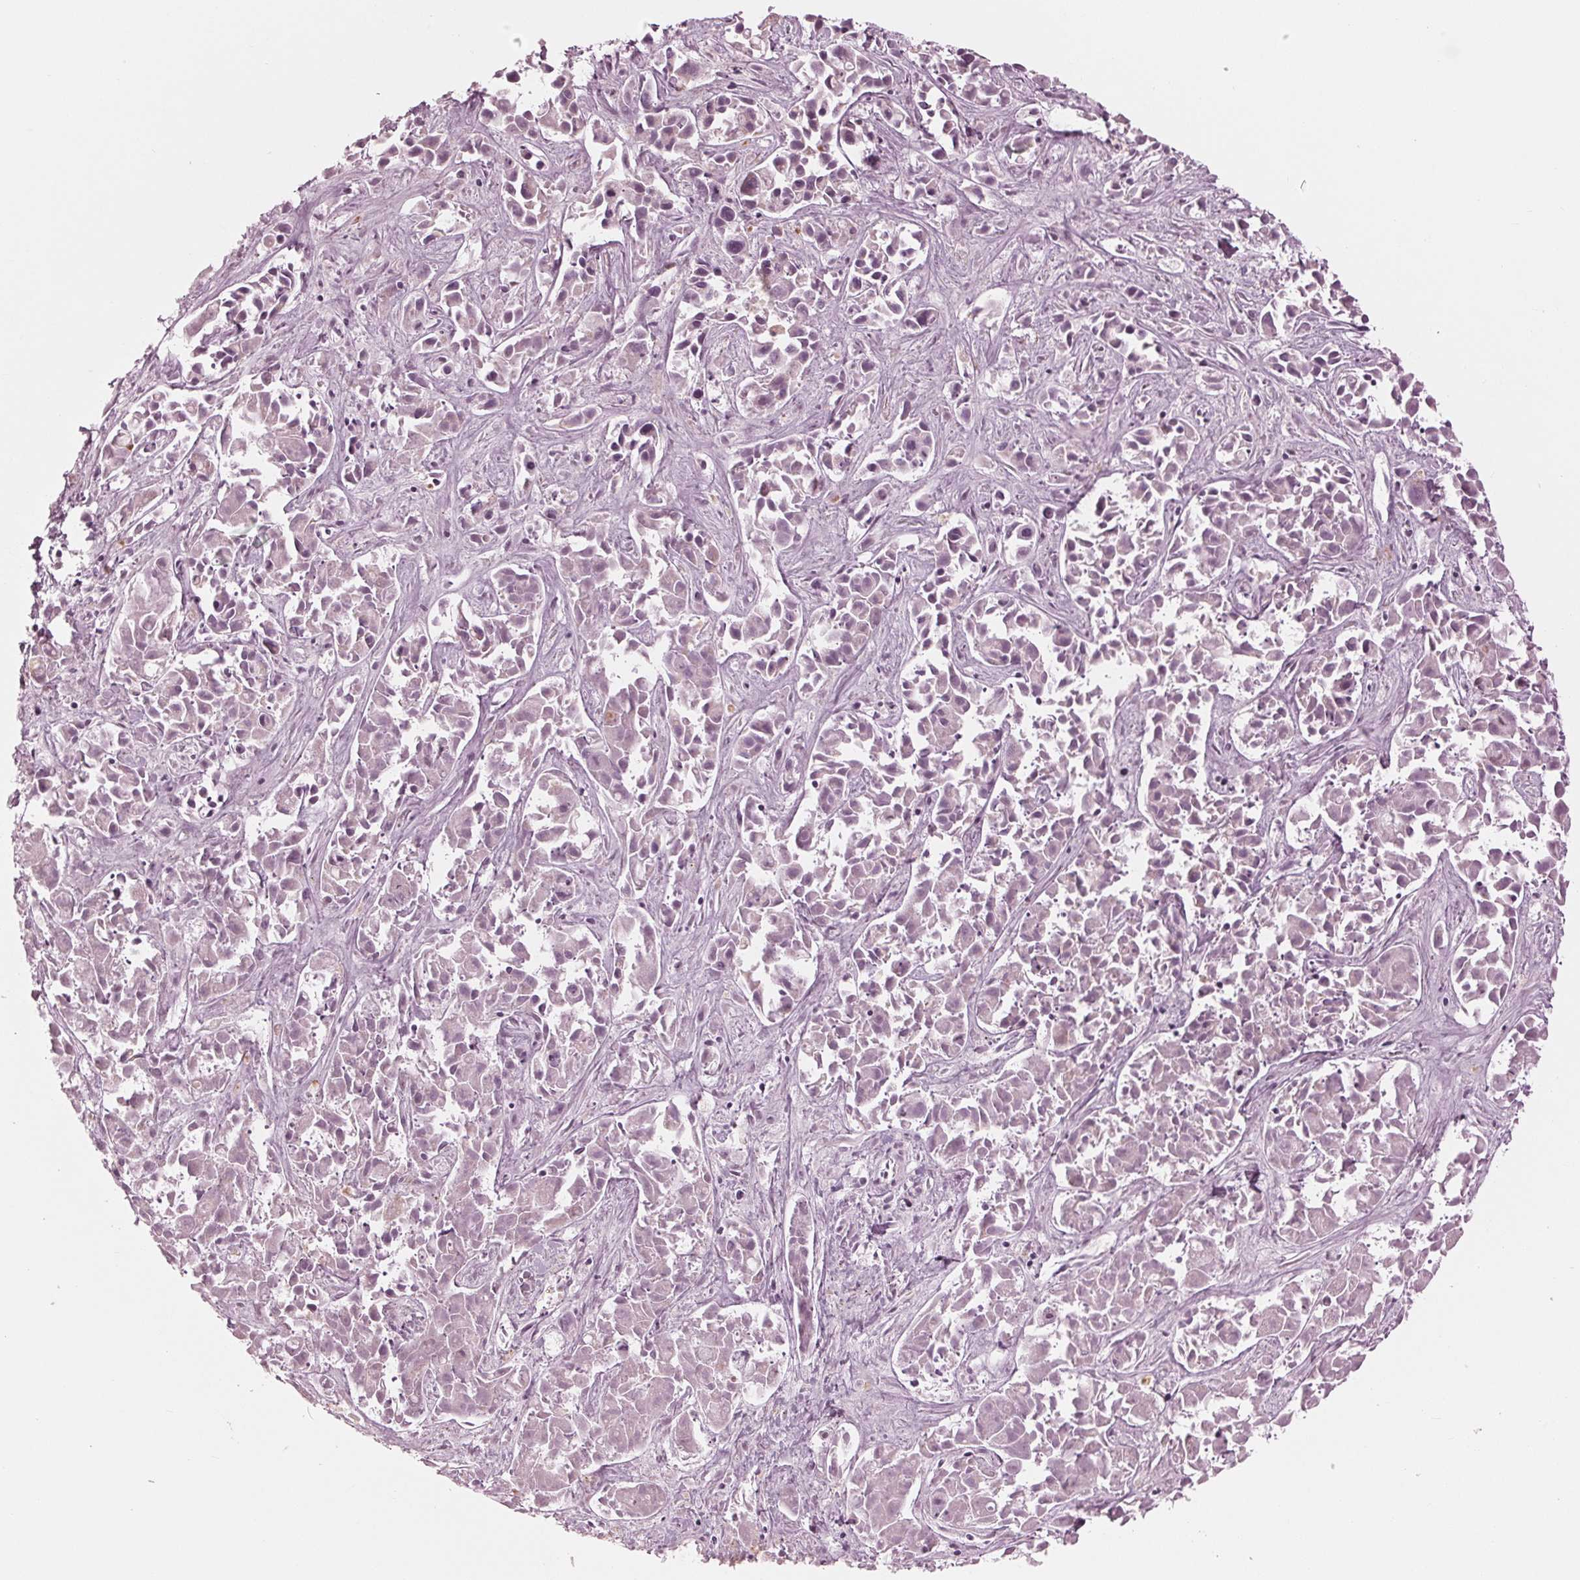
{"staining": {"intensity": "negative", "quantity": "none", "location": "none"}, "tissue": "liver cancer", "cell_type": "Tumor cells", "image_type": "cancer", "snomed": [{"axis": "morphology", "description": "Cholangiocarcinoma"}, {"axis": "topography", "description": "Liver"}], "caption": "DAB (3,3'-diaminobenzidine) immunohistochemical staining of liver cancer (cholangiocarcinoma) exhibits no significant positivity in tumor cells. The staining was performed using DAB to visualize the protein expression in brown, while the nuclei were stained in blue with hematoxylin (Magnification: 20x).", "gene": "CLN6", "patient": {"sex": "female", "age": 81}}